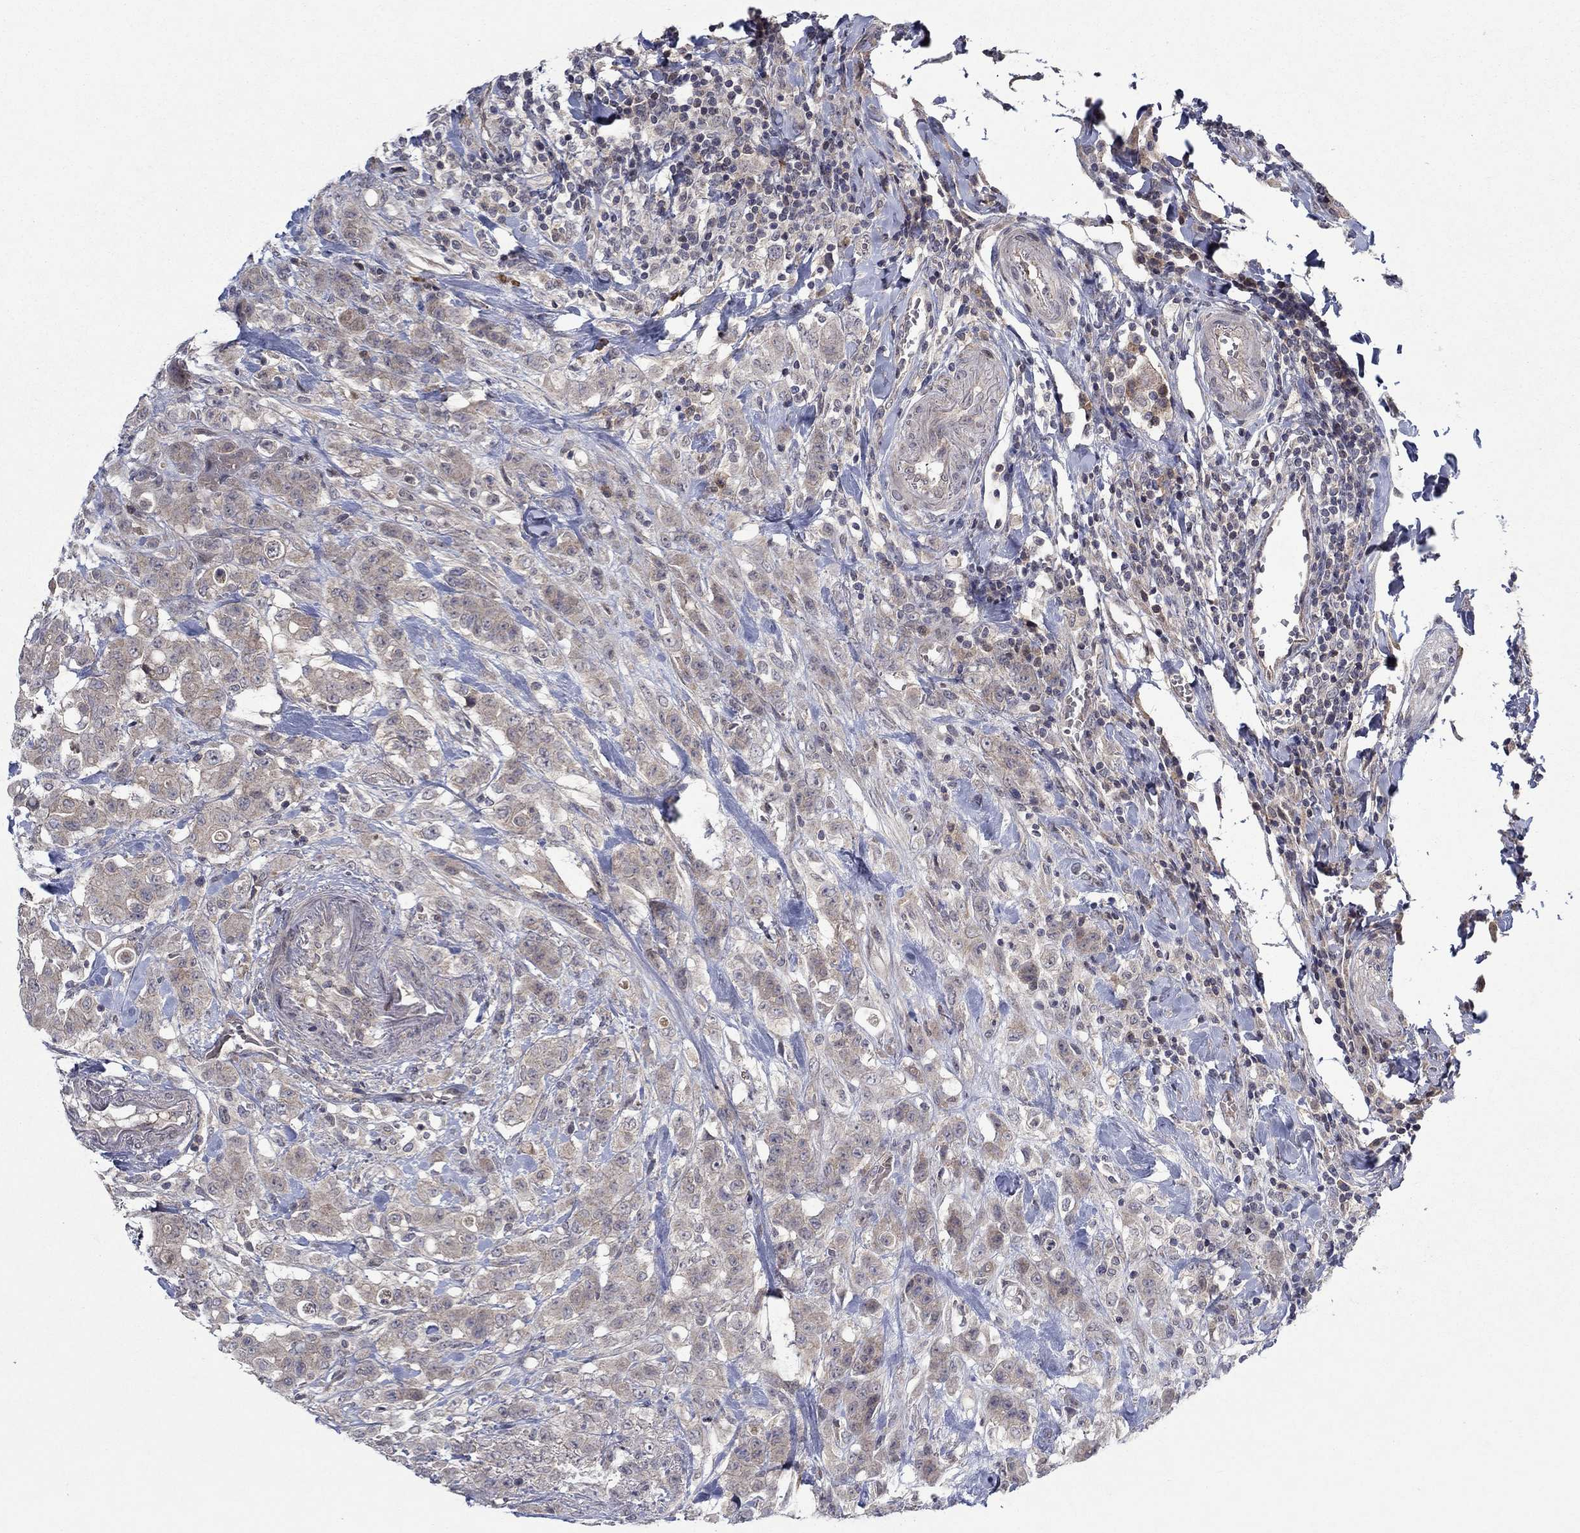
{"staining": {"intensity": "weak", "quantity": ">75%", "location": "cytoplasmic/membranous"}, "tissue": "colorectal cancer", "cell_type": "Tumor cells", "image_type": "cancer", "snomed": [{"axis": "morphology", "description": "Adenocarcinoma, NOS"}, {"axis": "topography", "description": "Colon"}], "caption": "Protein staining demonstrates weak cytoplasmic/membranous staining in about >75% of tumor cells in colorectal cancer. Using DAB (brown) and hematoxylin (blue) stains, captured at high magnification using brightfield microscopy.", "gene": "IL4", "patient": {"sex": "female", "age": 69}}